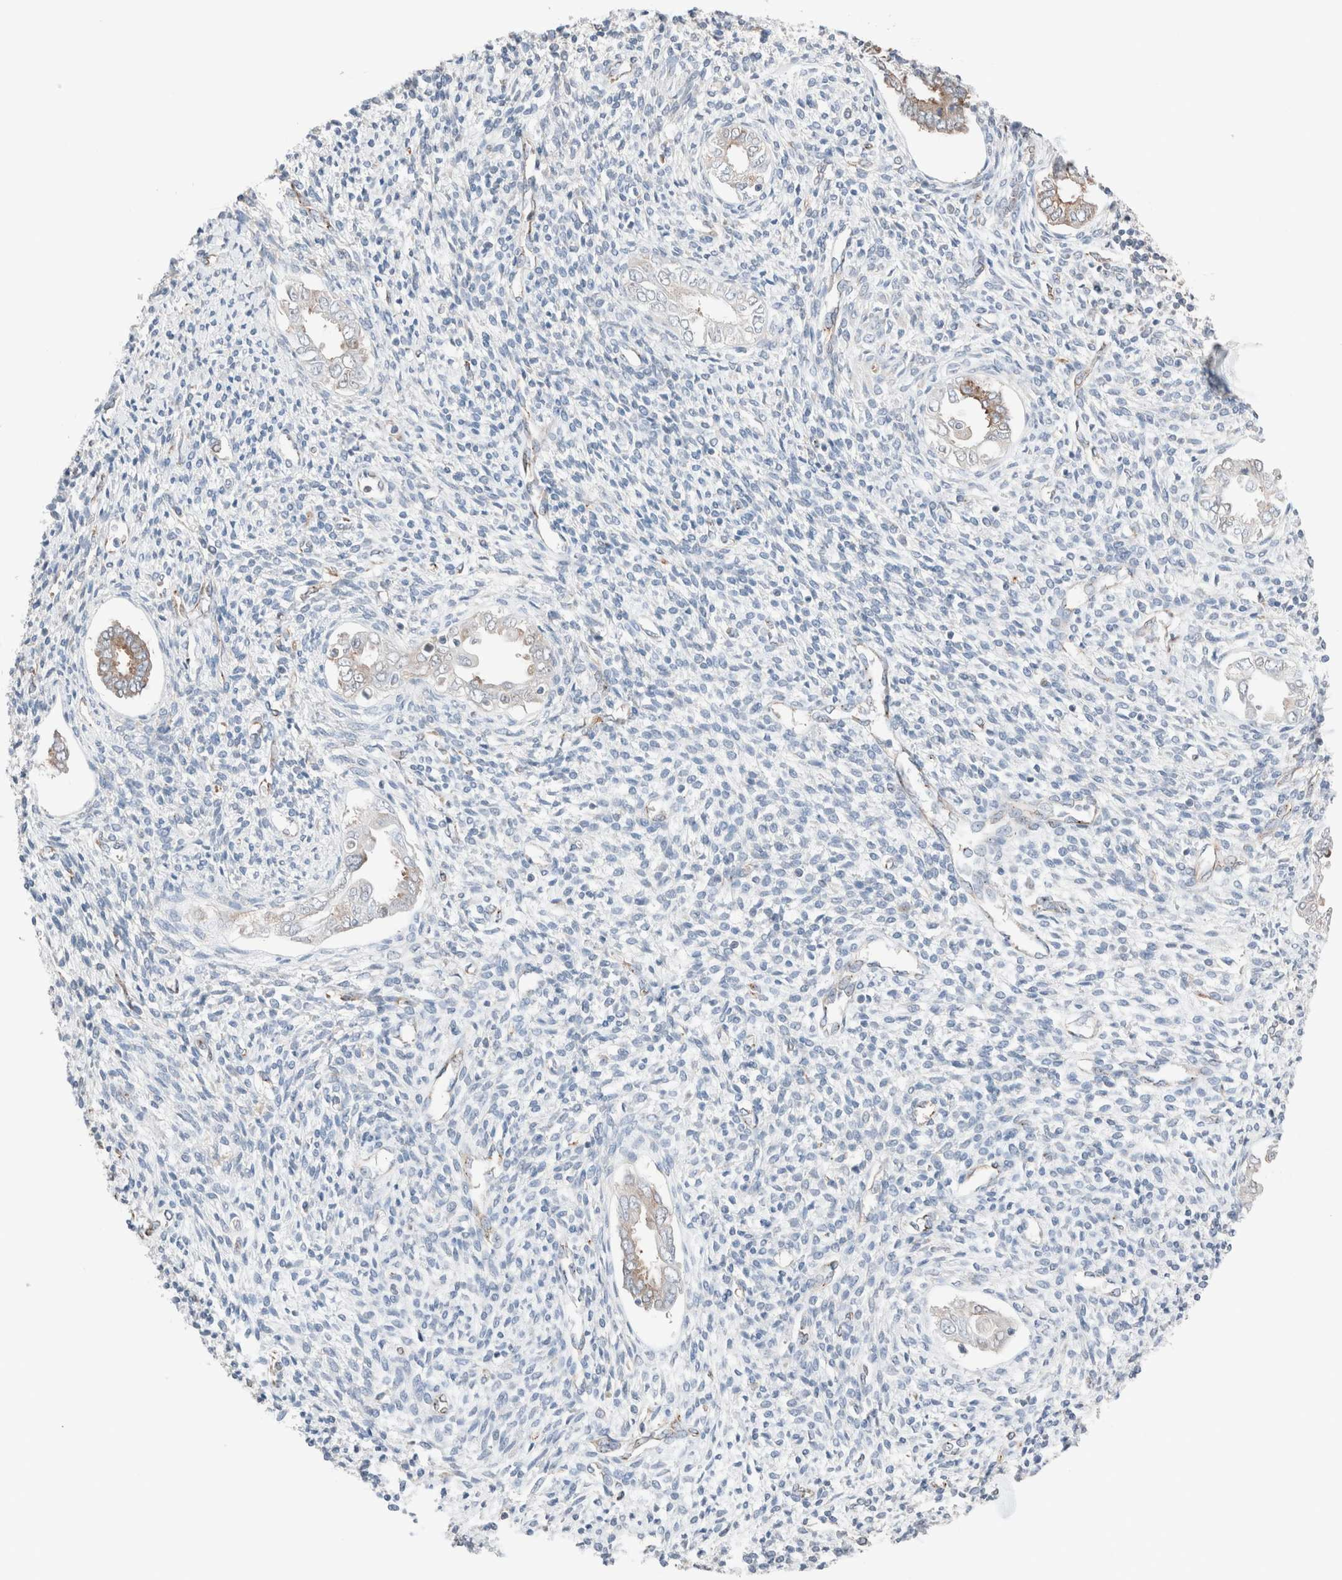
{"staining": {"intensity": "negative", "quantity": "none", "location": "none"}, "tissue": "endometrium", "cell_type": "Cells in endometrial stroma", "image_type": "normal", "snomed": [{"axis": "morphology", "description": "Normal tissue, NOS"}, {"axis": "topography", "description": "Endometrium"}], "caption": "The histopathology image exhibits no staining of cells in endometrial stroma in normal endometrium. (Stains: DAB IHC with hematoxylin counter stain, Microscopy: brightfield microscopy at high magnification).", "gene": "CASC3", "patient": {"sex": "female", "age": 66}}